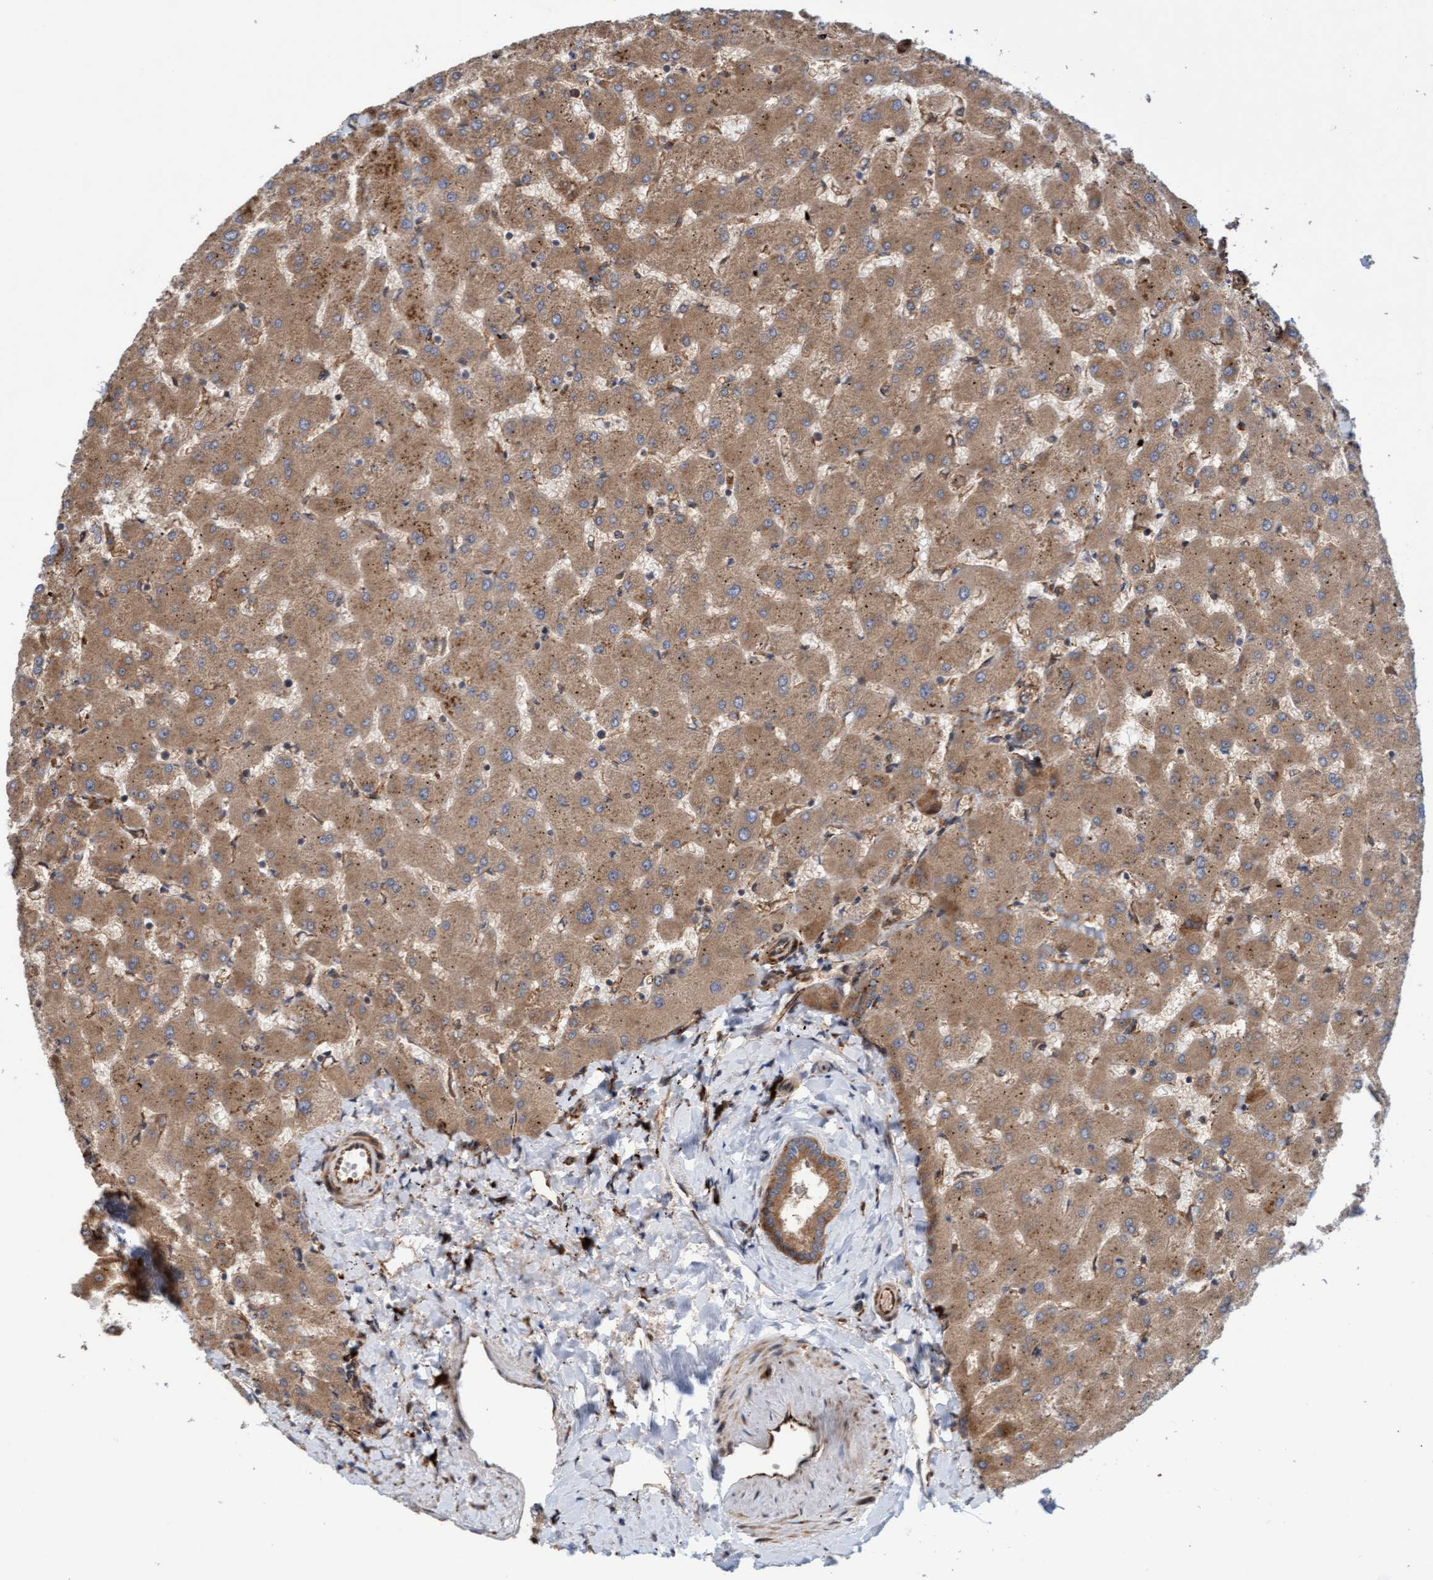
{"staining": {"intensity": "moderate", "quantity": ">75%", "location": "cytoplasmic/membranous"}, "tissue": "liver", "cell_type": "Cholangiocytes", "image_type": "normal", "snomed": [{"axis": "morphology", "description": "Normal tissue, NOS"}, {"axis": "topography", "description": "Liver"}], "caption": "This image displays IHC staining of unremarkable liver, with medium moderate cytoplasmic/membranous expression in approximately >75% of cholangiocytes.", "gene": "KIAA0753", "patient": {"sex": "female", "age": 63}}